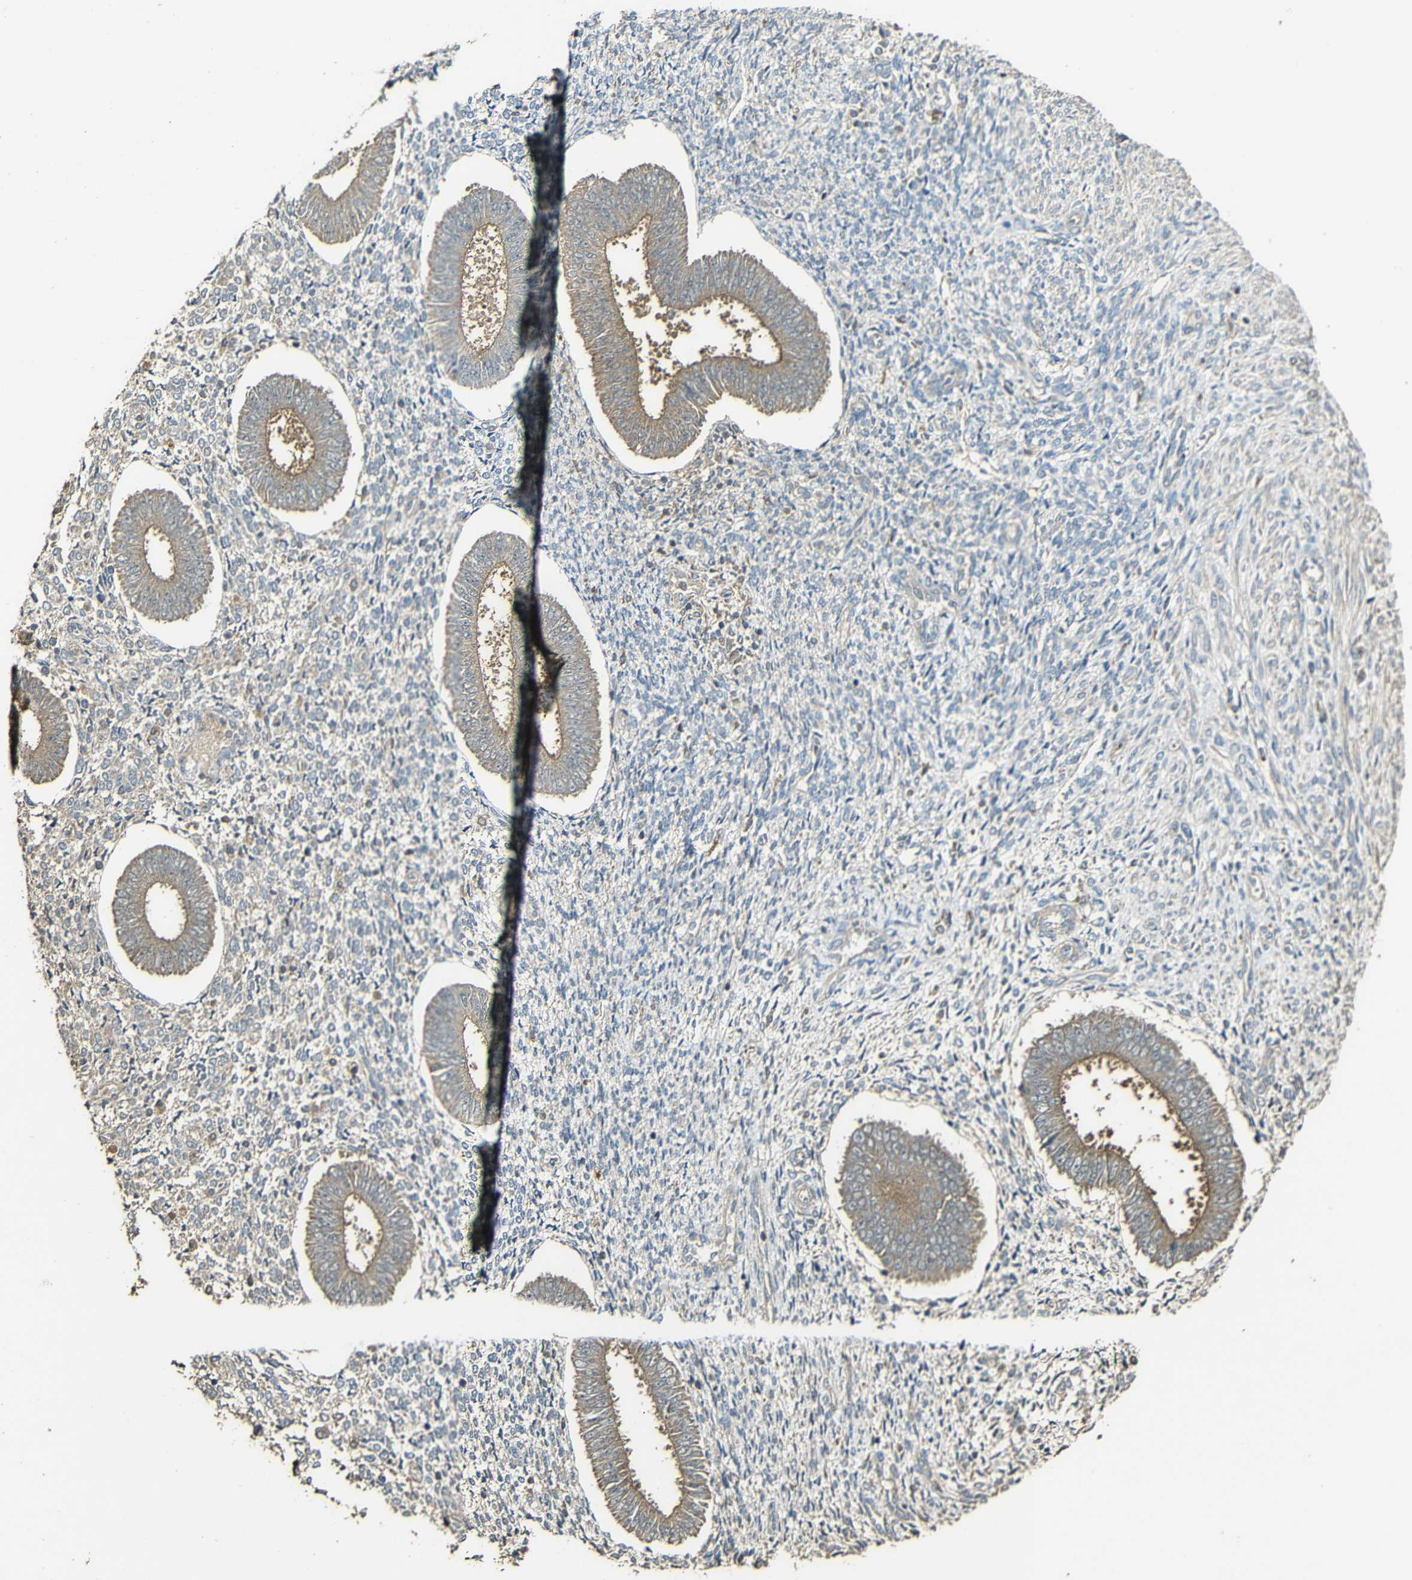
{"staining": {"intensity": "weak", "quantity": "<25%", "location": "cytoplasmic/membranous"}, "tissue": "endometrium", "cell_type": "Cells in endometrial stroma", "image_type": "normal", "snomed": [{"axis": "morphology", "description": "Normal tissue, NOS"}, {"axis": "topography", "description": "Endometrium"}], "caption": "Immunohistochemistry micrograph of normal endometrium stained for a protein (brown), which demonstrates no expression in cells in endometrial stroma. (DAB immunohistochemistry with hematoxylin counter stain).", "gene": "CASP8", "patient": {"sex": "female", "age": 35}}